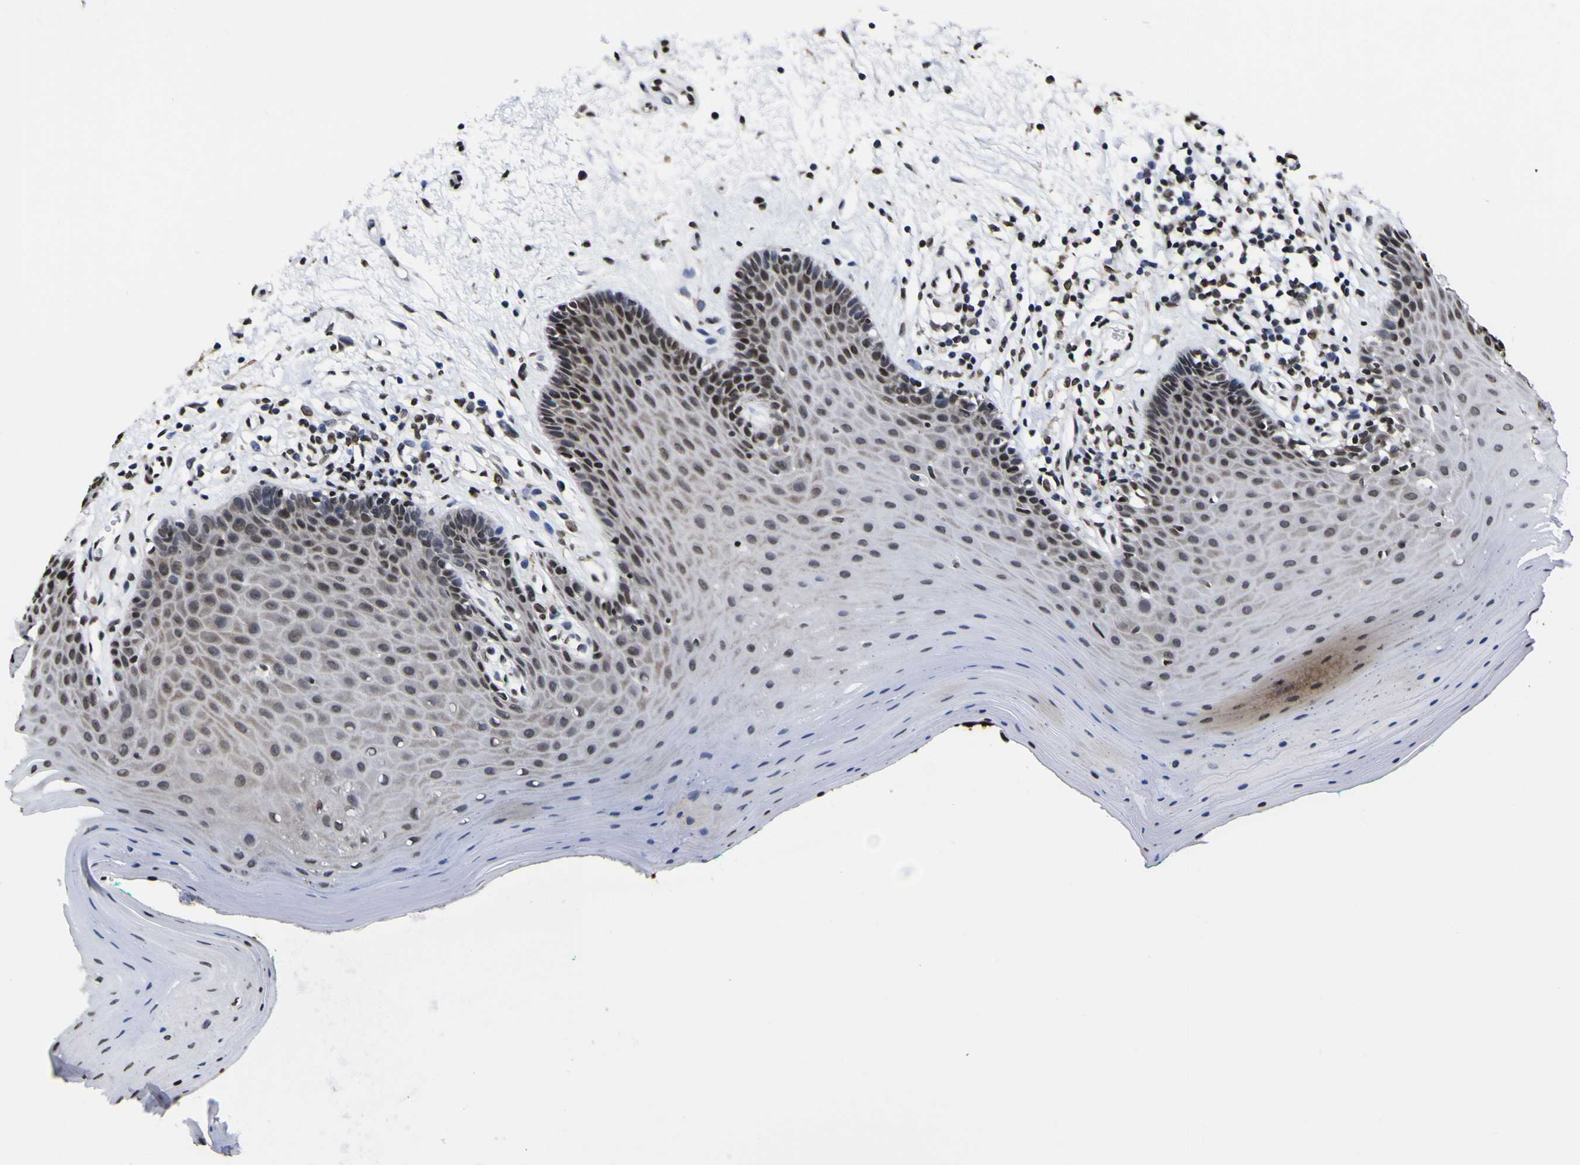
{"staining": {"intensity": "moderate", "quantity": ">75%", "location": "nuclear"}, "tissue": "oral mucosa", "cell_type": "Squamous epithelial cells", "image_type": "normal", "snomed": [{"axis": "morphology", "description": "Normal tissue, NOS"}, {"axis": "topography", "description": "Skeletal muscle"}, {"axis": "topography", "description": "Oral tissue"}], "caption": "A photomicrograph of human oral mucosa stained for a protein demonstrates moderate nuclear brown staining in squamous epithelial cells.", "gene": "PIAS1", "patient": {"sex": "male", "age": 58}}